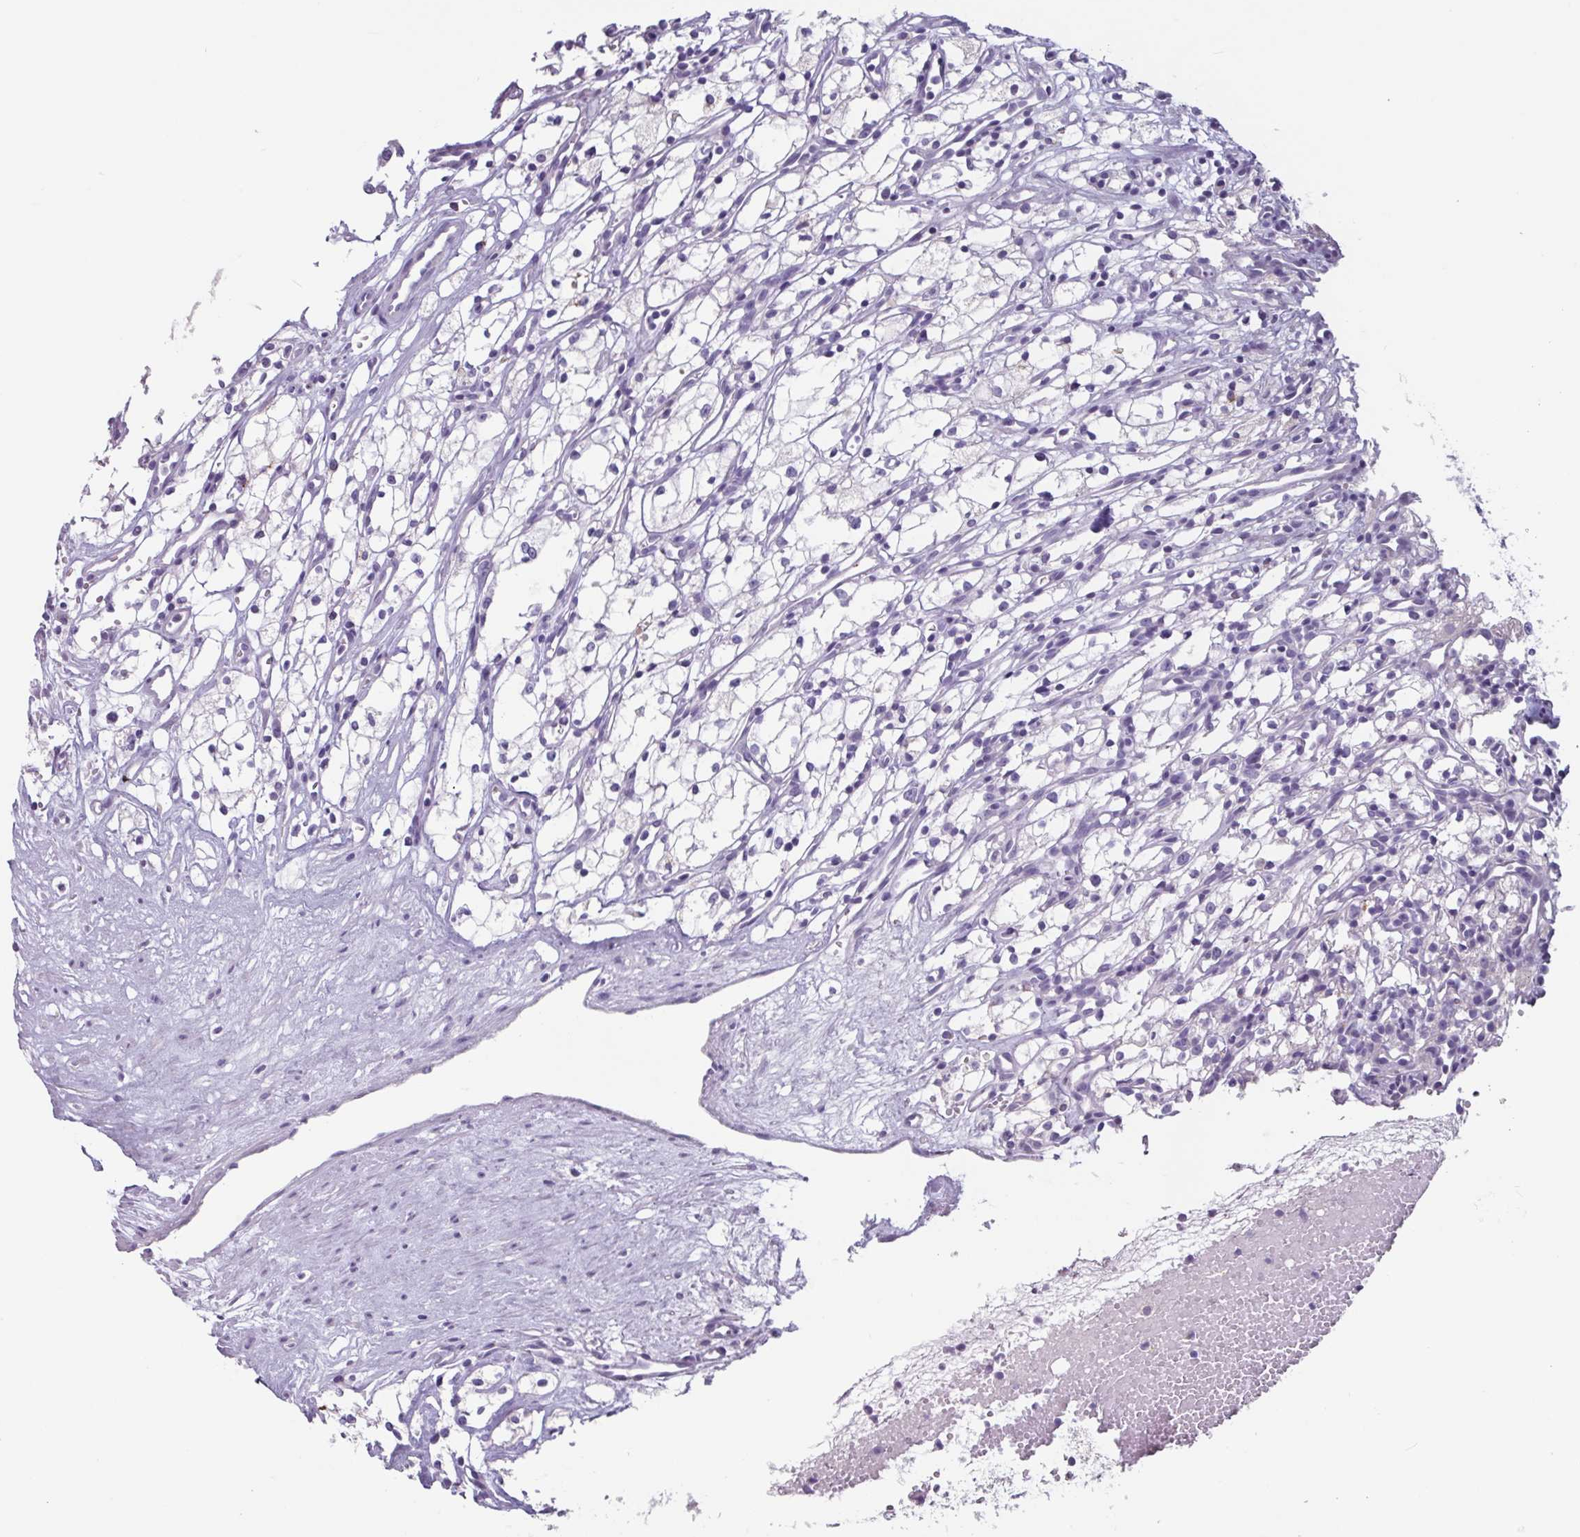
{"staining": {"intensity": "negative", "quantity": "none", "location": "none"}, "tissue": "renal cancer", "cell_type": "Tumor cells", "image_type": "cancer", "snomed": [{"axis": "morphology", "description": "Adenocarcinoma, NOS"}, {"axis": "topography", "description": "Kidney"}], "caption": "Immunohistochemical staining of renal cancer (adenocarcinoma) exhibits no significant positivity in tumor cells. The staining was performed using DAB to visualize the protein expression in brown, while the nuclei were stained in blue with hematoxylin (Magnification: 20x).", "gene": "OR2T10", "patient": {"sex": "male", "age": 59}}